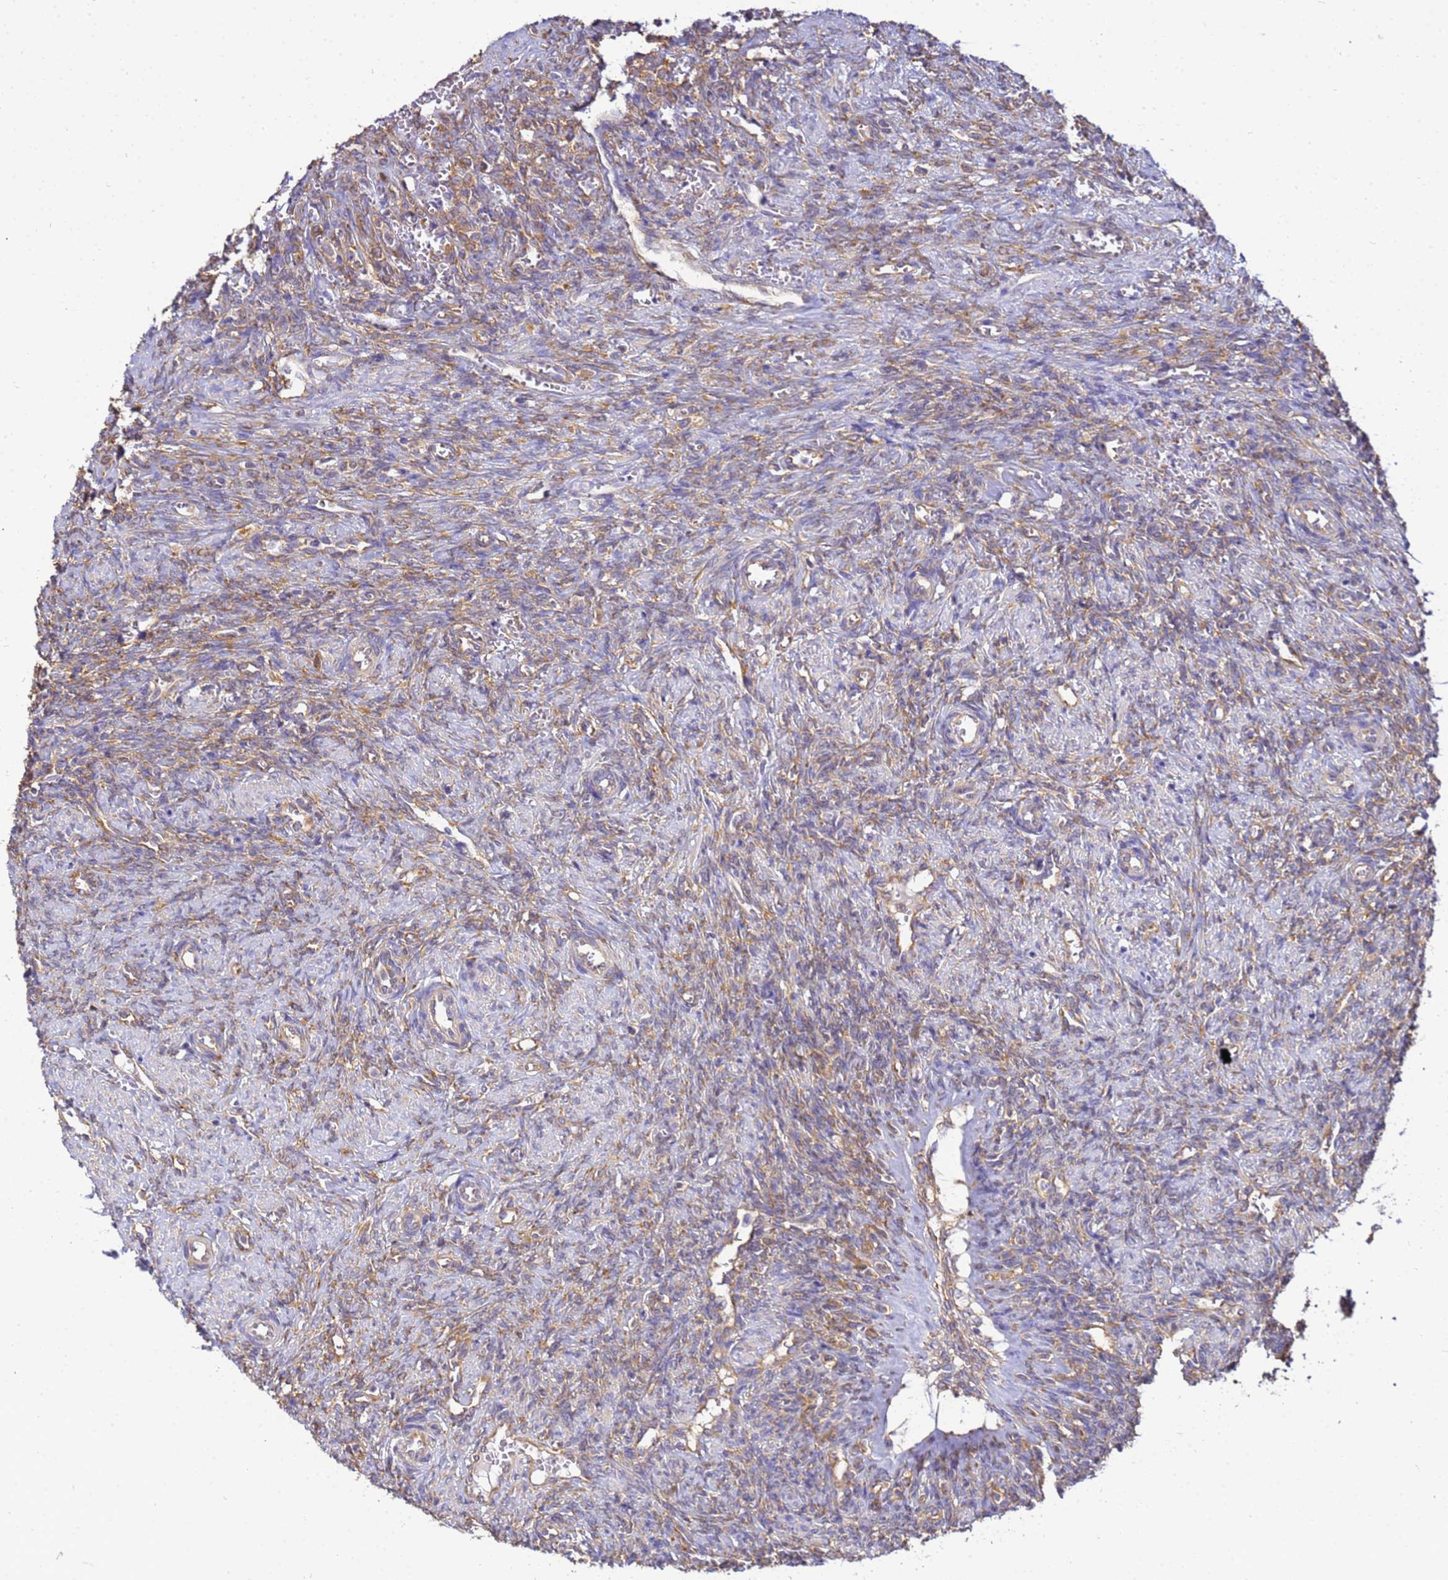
{"staining": {"intensity": "moderate", "quantity": ">75%", "location": "cytoplasmic/membranous"}, "tissue": "ovary", "cell_type": "Follicle cells", "image_type": "normal", "snomed": [{"axis": "morphology", "description": "Normal tissue, NOS"}, {"axis": "topography", "description": "Ovary"}], "caption": "A histopathology image showing moderate cytoplasmic/membranous positivity in about >75% of follicle cells in benign ovary, as visualized by brown immunohistochemical staining.", "gene": "NARS1", "patient": {"sex": "female", "age": 41}}